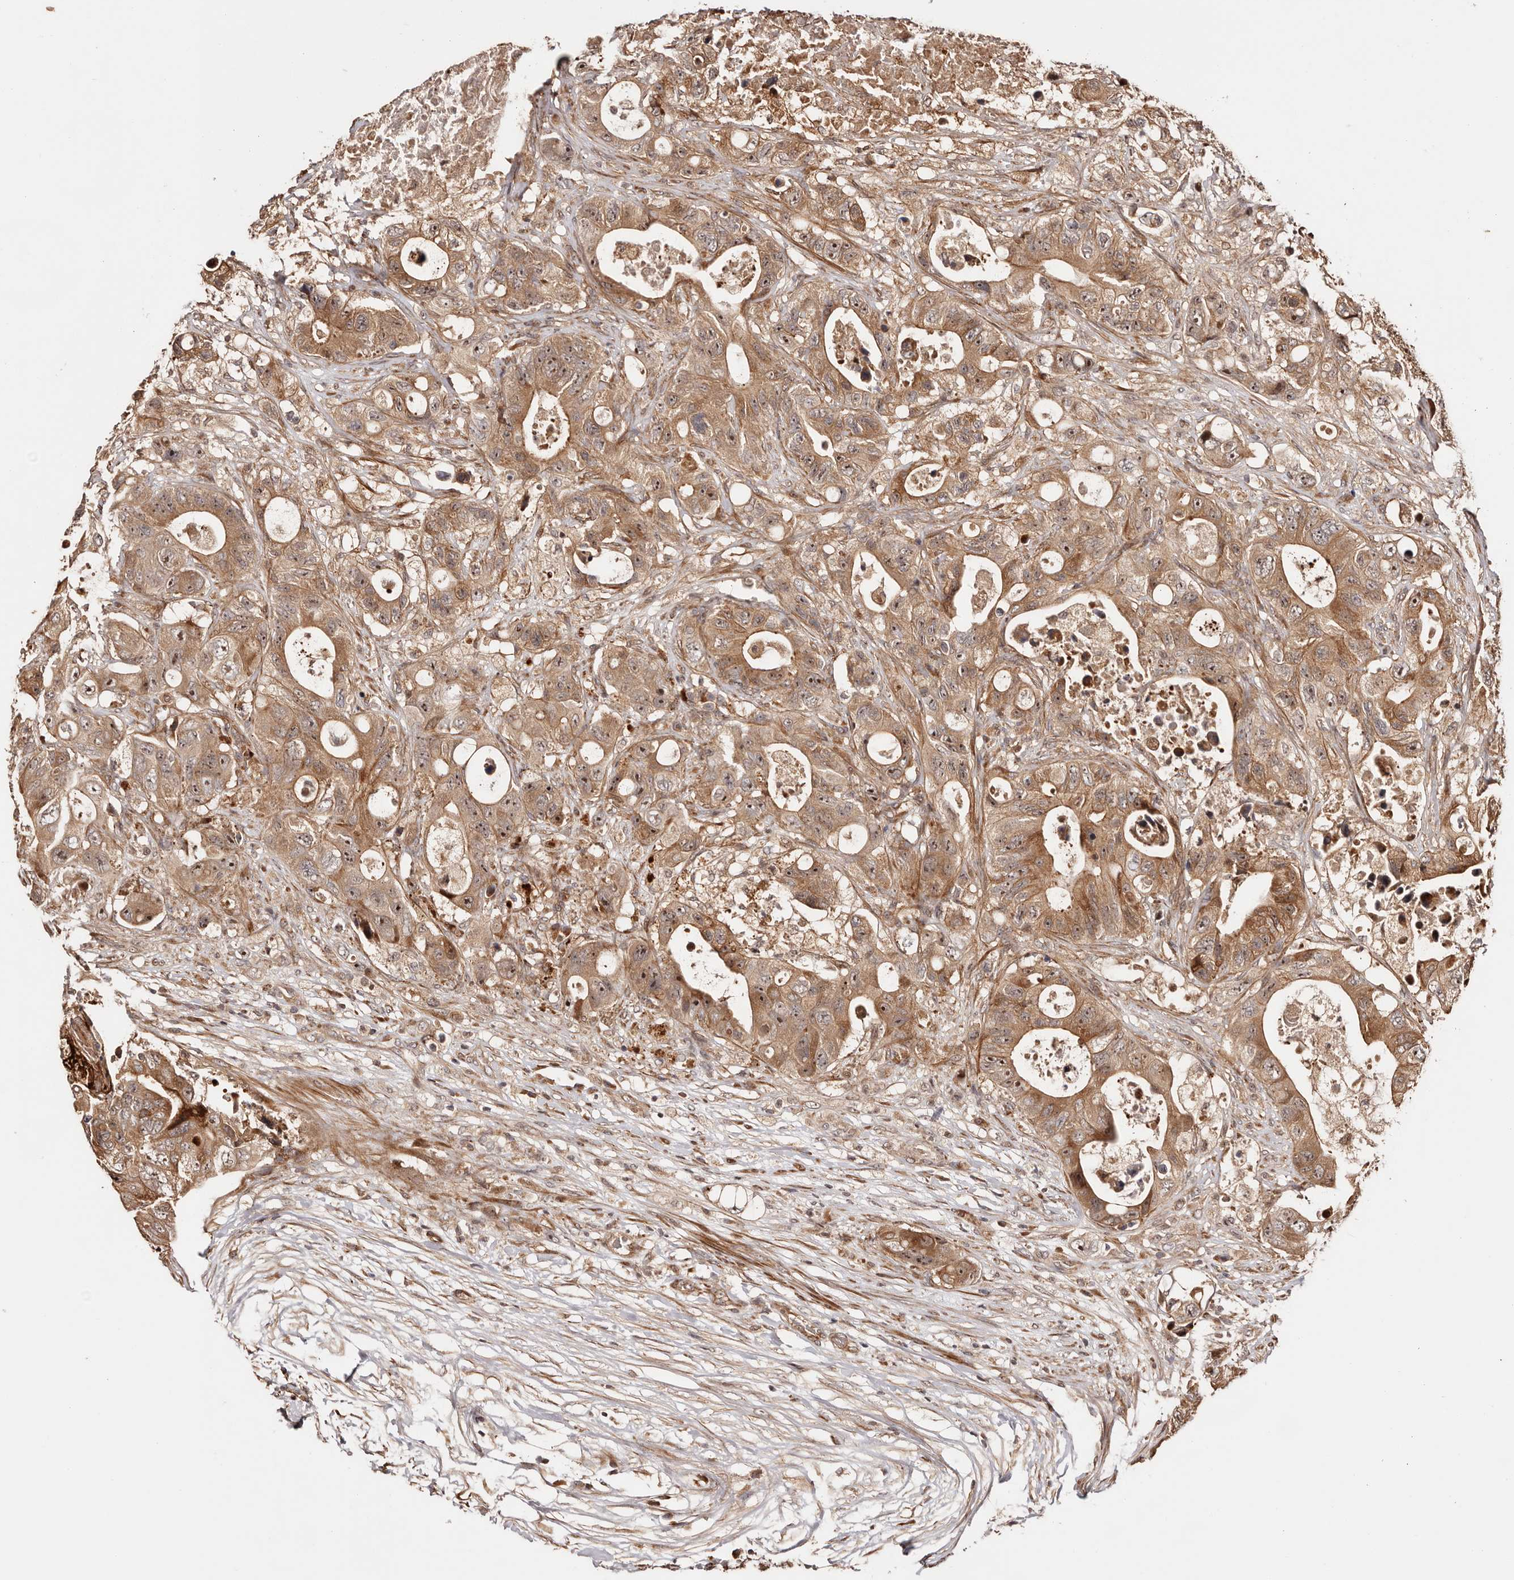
{"staining": {"intensity": "moderate", "quantity": ">75%", "location": "cytoplasmic/membranous,nuclear"}, "tissue": "colorectal cancer", "cell_type": "Tumor cells", "image_type": "cancer", "snomed": [{"axis": "morphology", "description": "Adenocarcinoma, NOS"}, {"axis": "topography", "description": "Colon"}], "caption": "Immunohistochemistry image of colorectal cancer stained for a protein (brown), which shows medium levels of moderate cytoplasmic/membranous and nuclear staining in approximately >75% of tumor cells.", "gene": "PTPN22", "patient": {"sex": "female", "age": 46}}